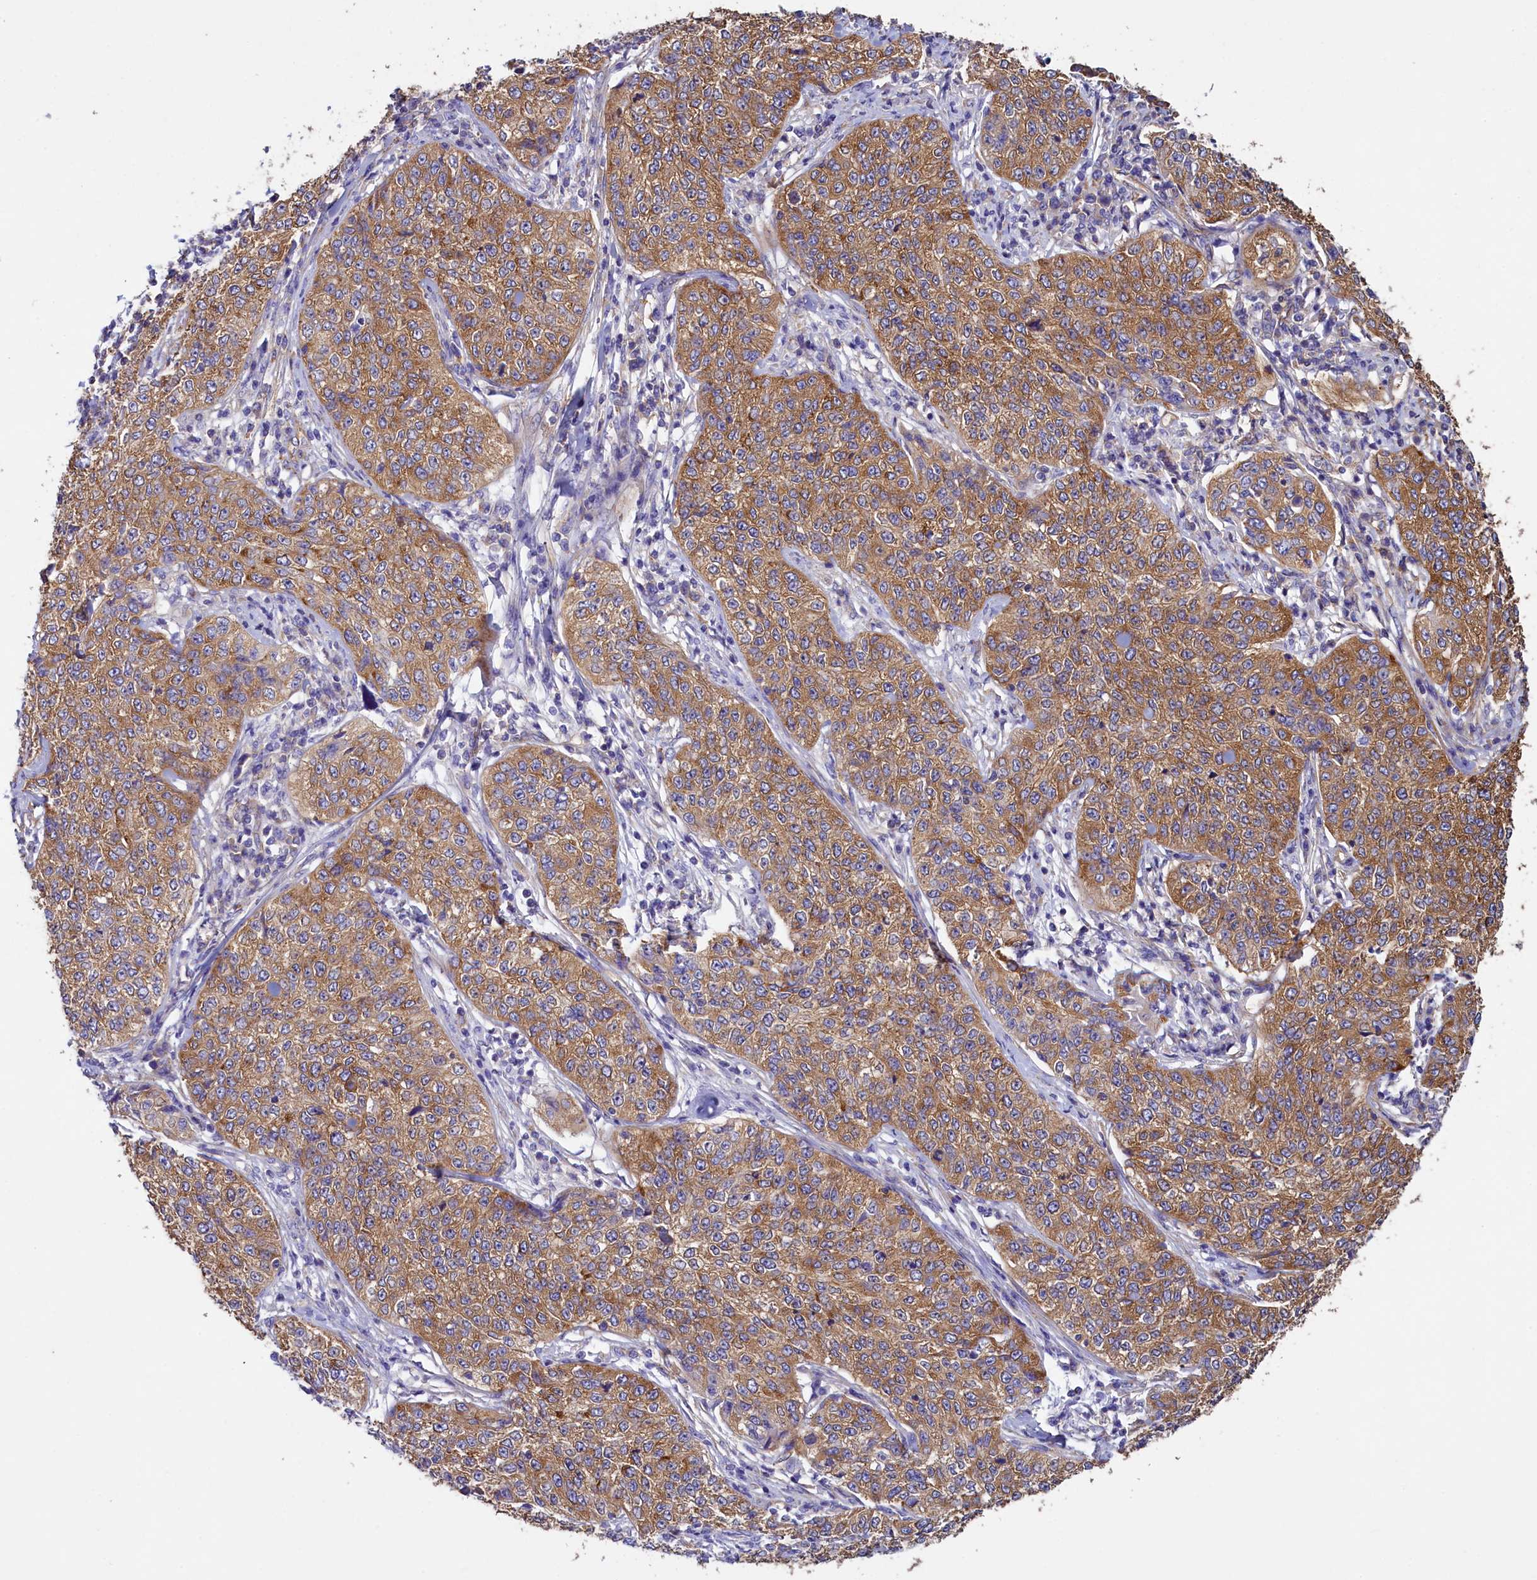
{"staining": {"intensity": "moderate", "quantity": ">75%", "location": "cytoplasmic/membranous"}, "tissue": "cervical cancer", "cell_type": "Tumor cells", "image_type": "cancer", "snomed": [{"axis": "morphology", "description": "Squamous cell carcinoma, NOS"}, {"axis": "topography", "description": "Cervix"}], "caption": "Protein staining of cervical cancer (squamous cell carcinoma) tissue reveals moderate cytoplasmic/membranous expression in about >75% of tumor cells. (IHC, brightfield microscopy, high magnification).", "gene": "GPR21", "patient": {"sex": "female", "age": 35}}